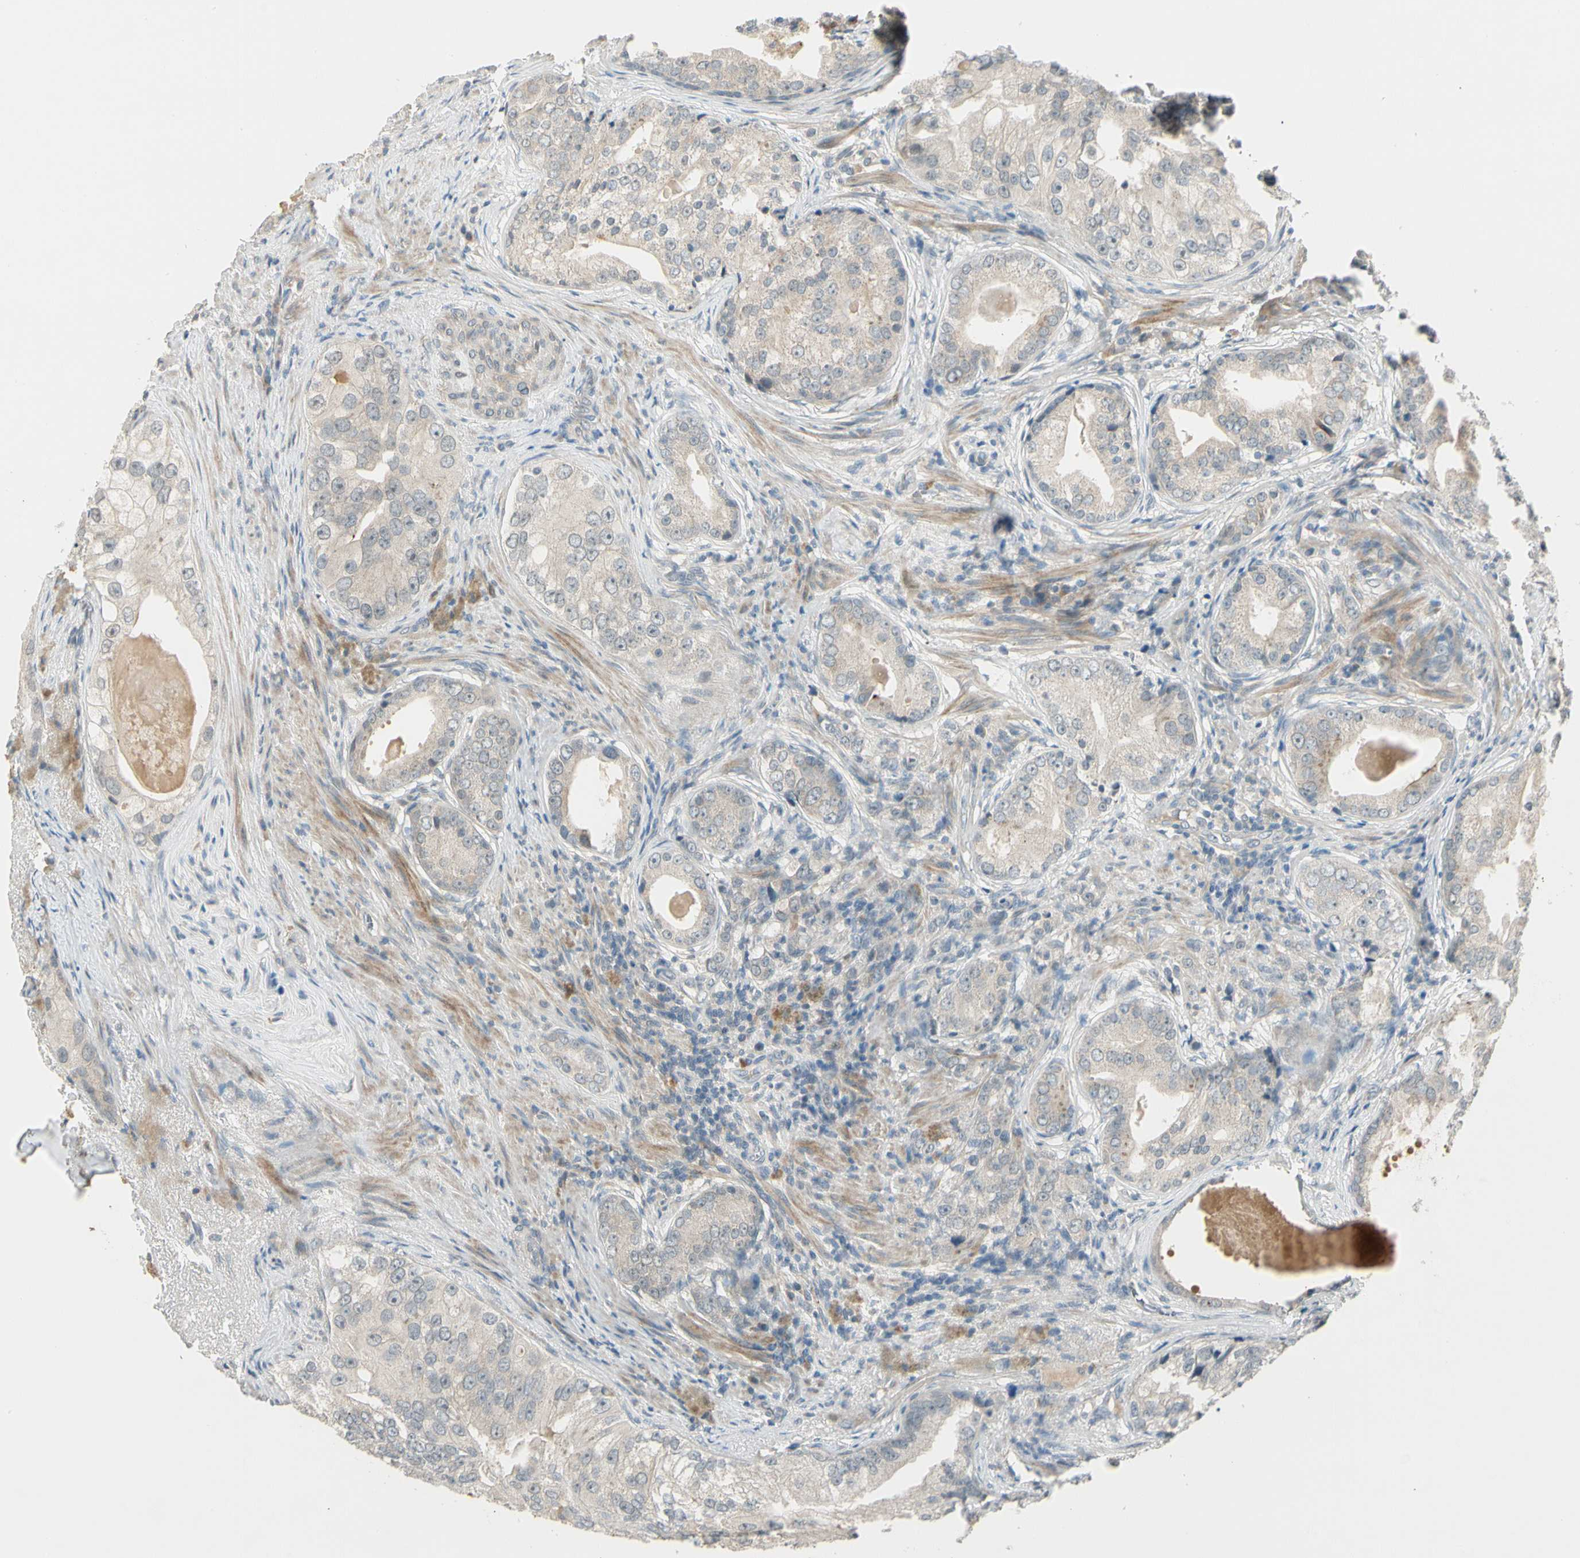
{"staining": {"intensity": "weak", "quantity": "25%-75%", "location": "cytoplasmic/membranous"}, "tissue": "prostate cancer", "cell_type": "Tumor cells", "image_type": "cancer", "snomed": [{"axis": "morphology", "description": "Adenocarcinoma, High grade"}, {"axis": "topography", "description": "Prostate"}], "caption": "Immunohistochemical staining of human prostate cancer displays low levels of weak cytoplasmic/membranous protein staining in about 25%-75% of tumor cells.", "gene": "PCDHB15", "patient": {"sex": "male", "age": 66}}